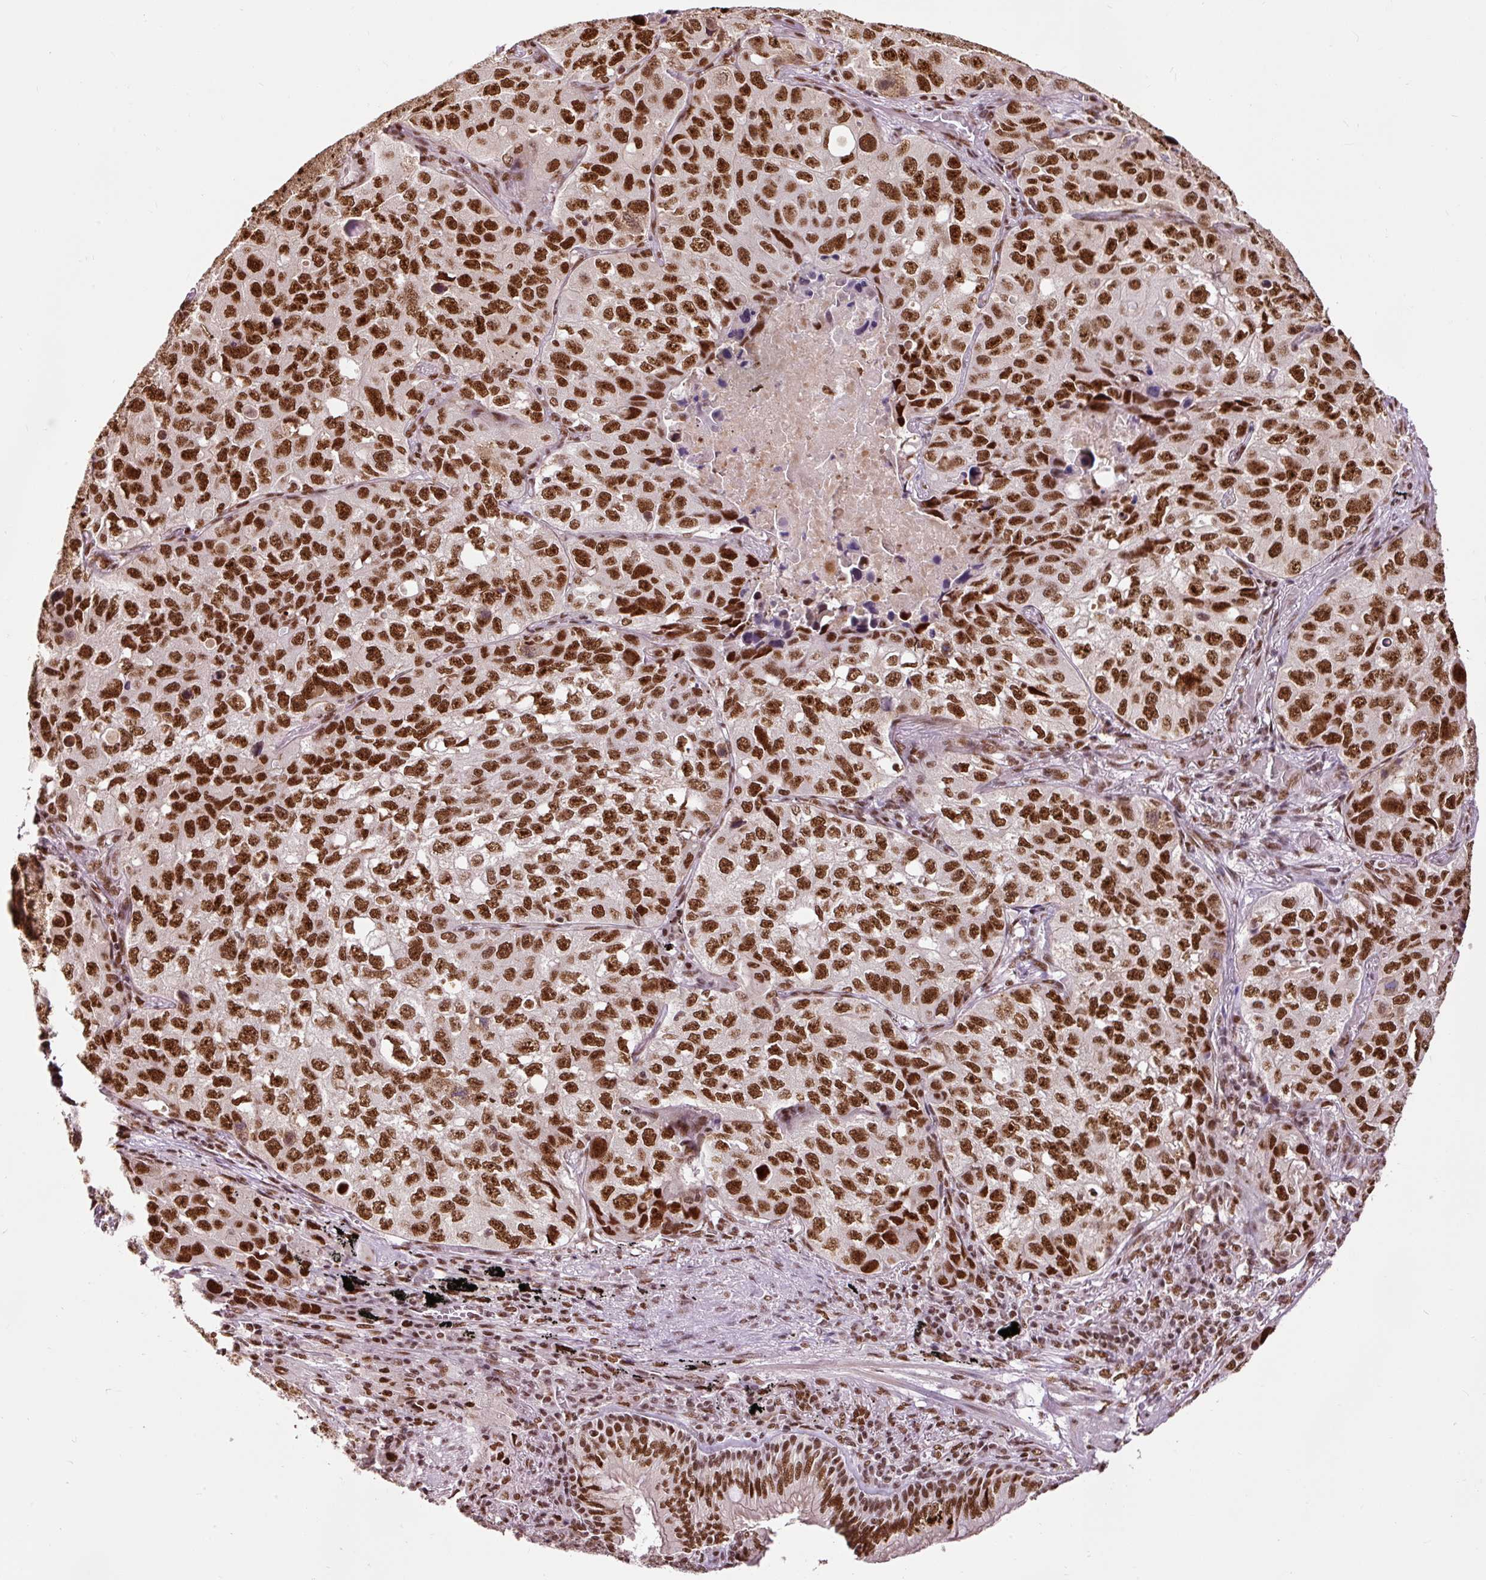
{"staining": {"intensity": "strong", "quantity": ">75%", "location": "nuclear"}, "tissue": "lung cancer", "cell_type": "Tumor cells", "image_type": "cancer", "snomed": [{"axis": "morphology", "description": "Squamous cell carcinoma, NOS"}, {"axis": "topography", "description": "Lung"}], "caption": "Squamous cell carcinoma (lung) stained with DAB (3,3'-diaminobenzidine) IHC exhibits high levels of strong nuclear positivity in approximately >75% of tumor cells.", "gene": "ZBTB44", "patient": {"sex": "male", "age": 60}}